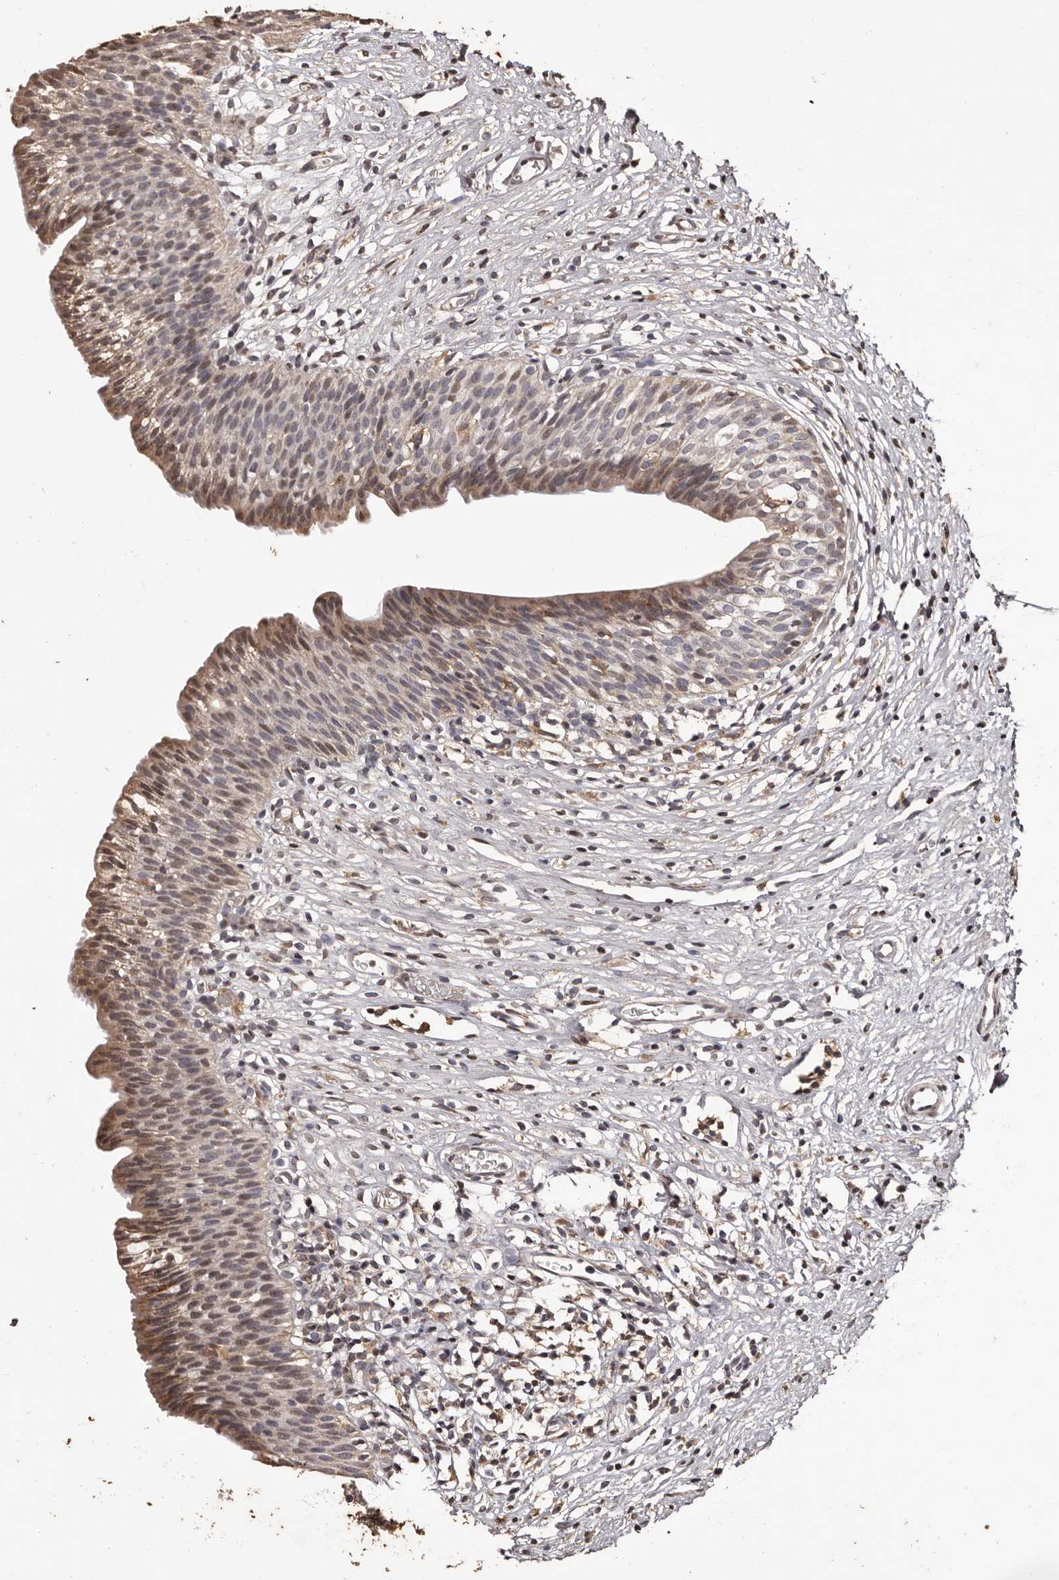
{"staining": {"intensity": "moderate", "quantity": "25%-75%", "location": "cytoplasmic/membranous,nuclear"}, "tissue": "urinary bladder", "cell_type": "Urothelial cells", "image_type": "normal", "snomed": [{"axis": "morphology", "description": "Normal tissue, NOS"}, {"axis": "topography", "description": "Urinary bladder"}], "caption": "About 25%-75% of urothelial cells in unremarkable human urinary bladder demonstrate moderate cytoplasmic/membranous,nuclear protein staining as visualized by brown immunohistochemical staining.", "gene": "NAV1", "patient": {"sex": "male", "age": 1}}